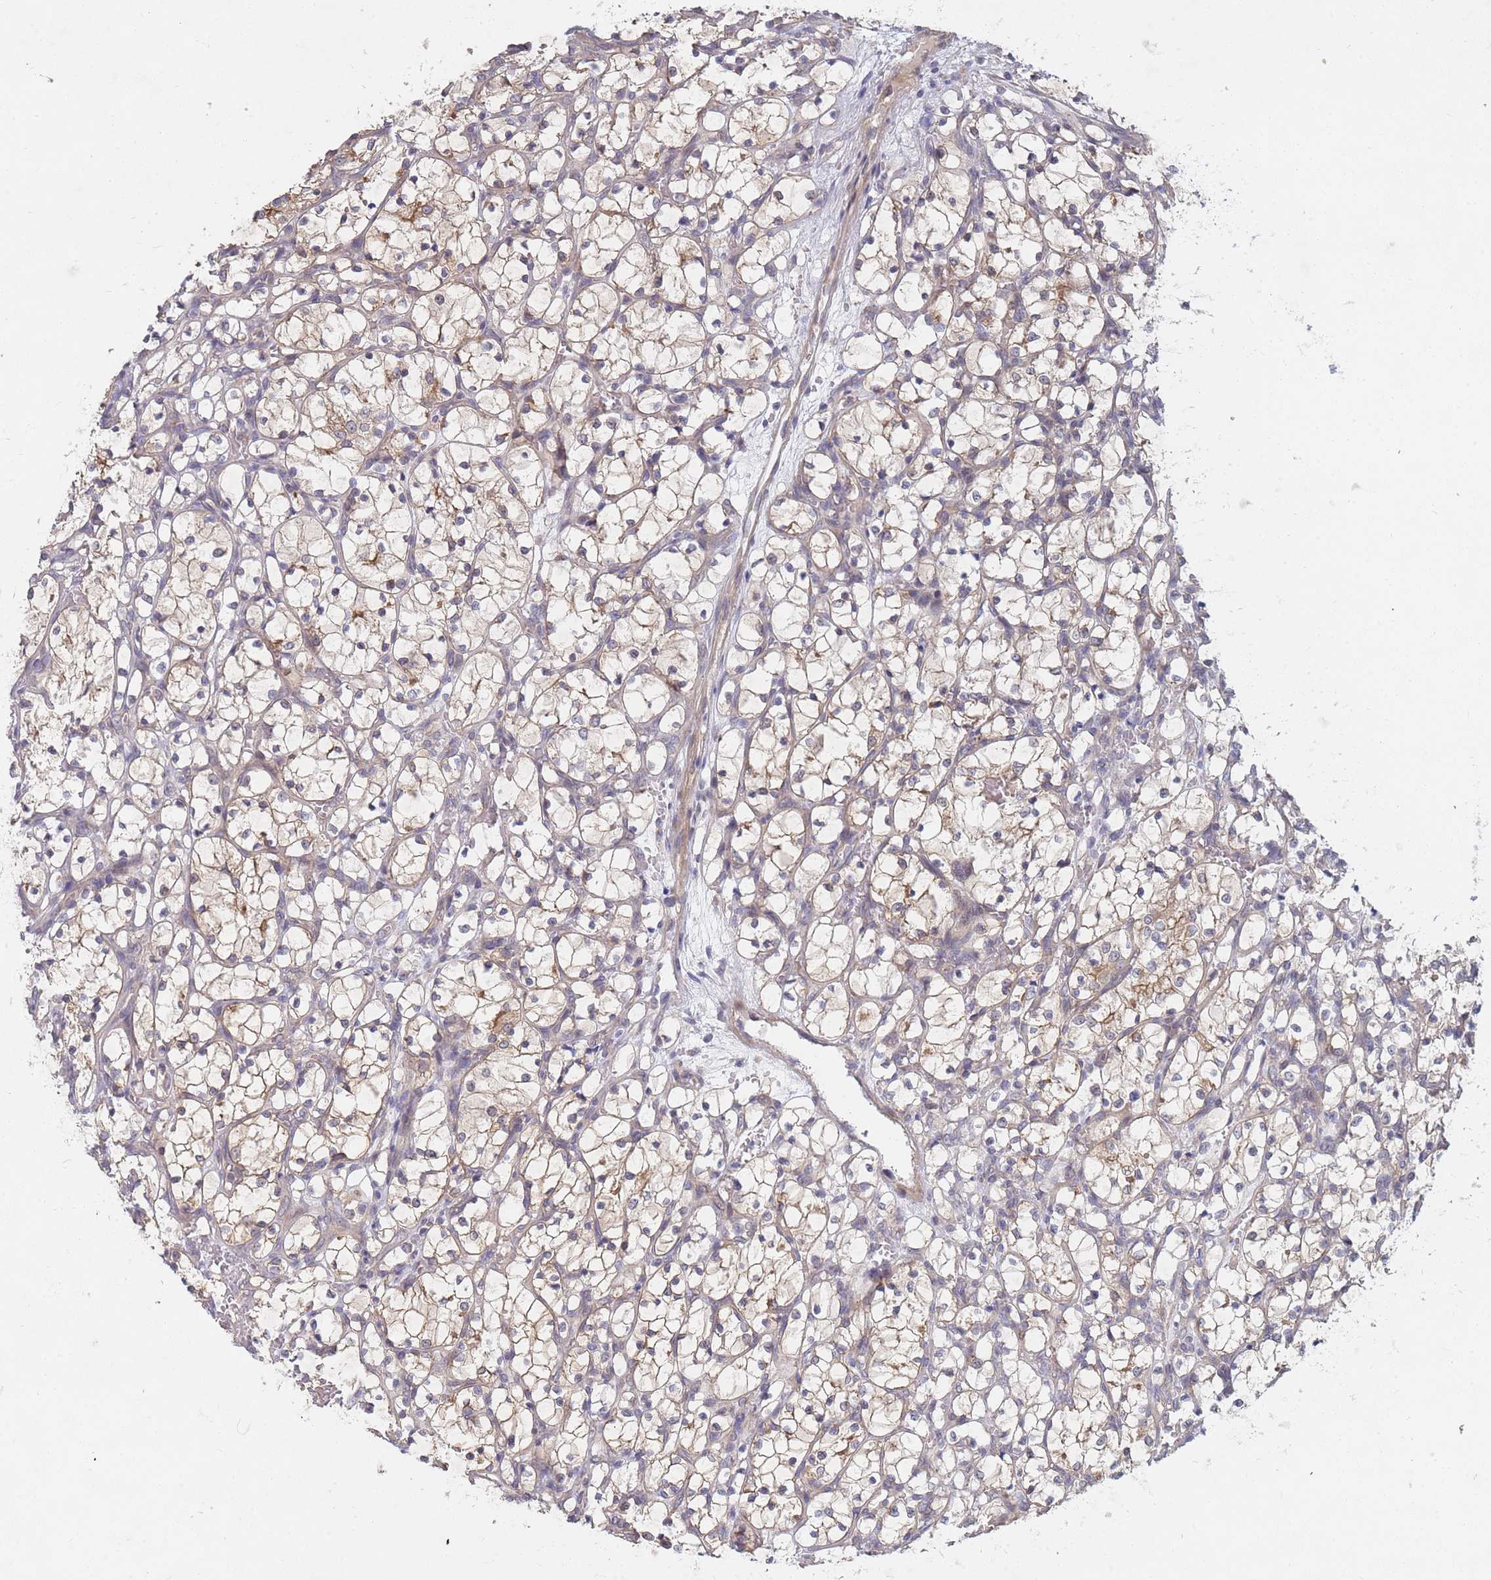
{"staining": {"intensity": "weak", "quantity": ">75%", "location": "cytoplasmic/membranous"}, "tissue": "renal cancer", "cell_type": "Tumor cells", "image_type": "cancer", "snomed": [{"axis": "morphology", "description": "Adenocarcinoma, NOS"}, {"axis": "topography", "description": "Kidney"}], "caption": "Immunohistochemistry (IHC) of human adenocarcinoma (renal) demonstrates low levels of weak cytoplasmic/membranous staining in about >75% of tumor cells.", "gene": "SLC35F5", "patient": {"sex": "female", "age": 69}}